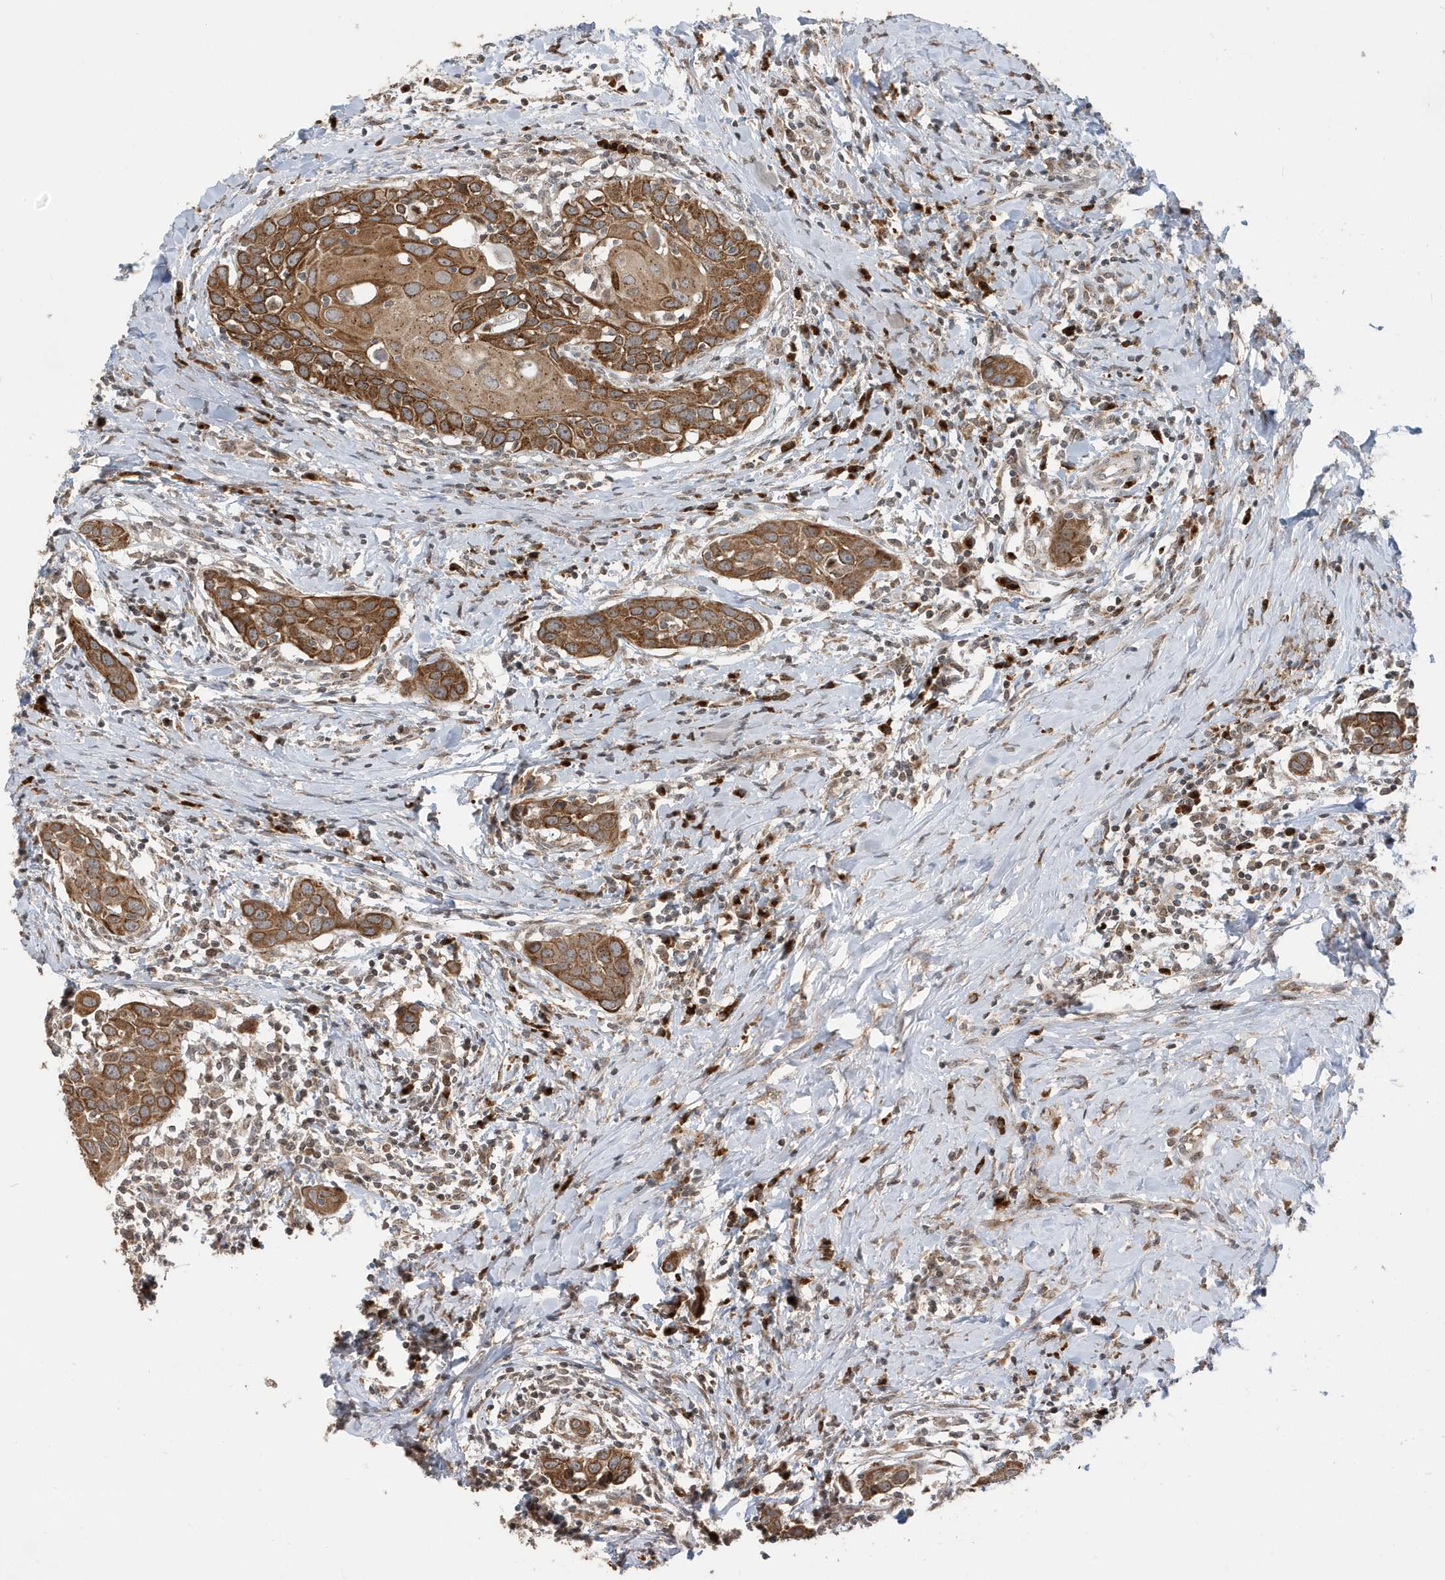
{"staining": {"intensity": "moderate", "quantity": ">75%", "location": "cytoplasmic/membranous"}, "tissue": "head and neck cancer", "cell_type": "Tumor cells", "image_type": "cancer", "snomed": [{"axis": "morphology", "description": "Squamous cell carcinoma, NOS"}, {"axis": "topography", "description": "Oral tissue"}, {"axis": "topography", "description": "Head-Neck"}], "caption": "The immunohistochemical stain shows moderate cytoplasmic/membranous staining in tumor cells of head and neck cancer tissue.", "gene": "RER1", "patient": {"sex": "female", "age": 50}}